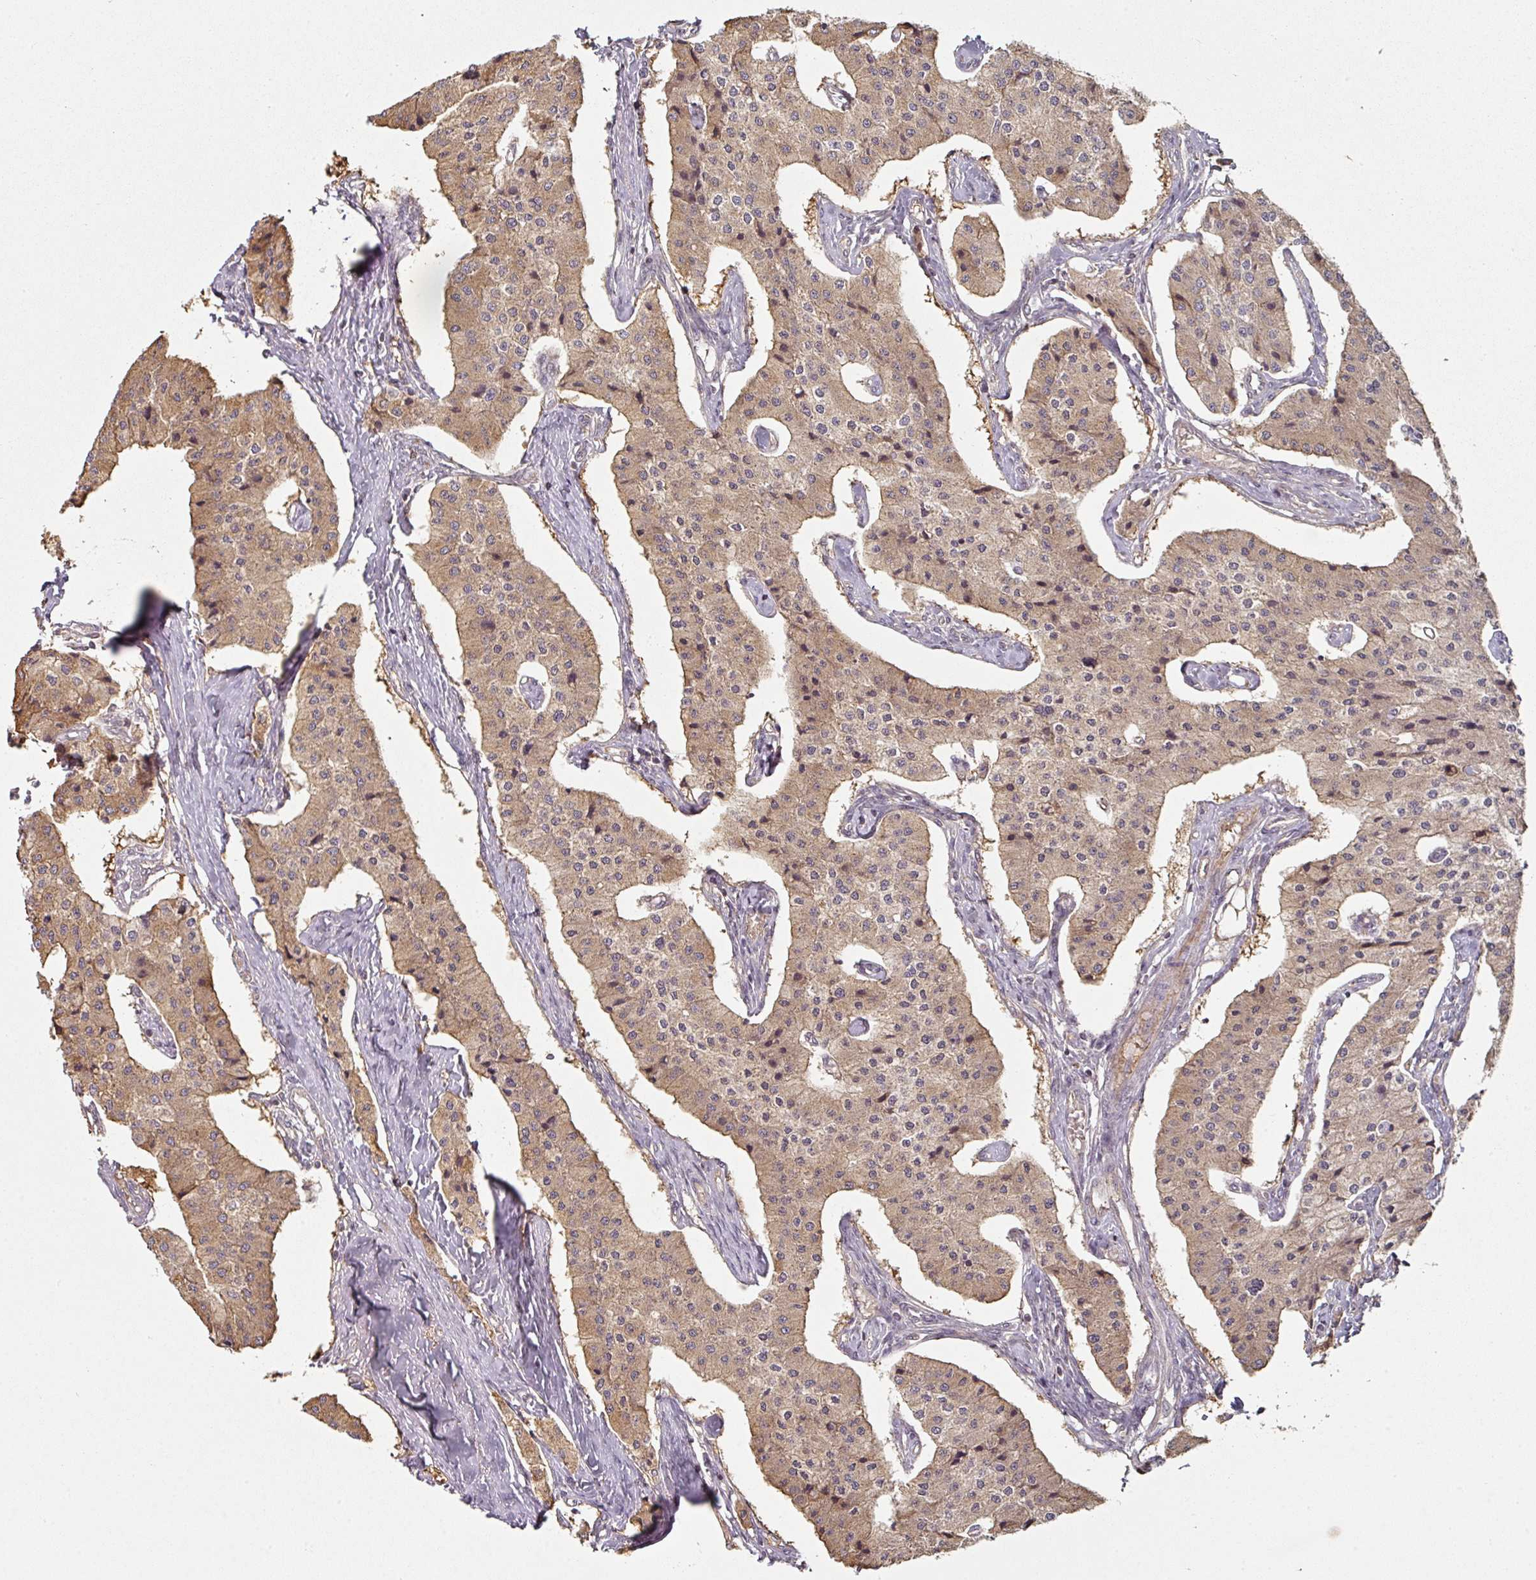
{"staining": {"intensity": "moderate", "quantity": ">75%", "location": "cytoplasmic/membranous"}, "tissue": "carcinoid", "cell_type": "Tumor cells", "image_type": "cancer", "snomed": [{"axis": "morphology", "description": "Carcinoid, malignant, NOS"}, {"axis": "topography", "description": "Colon"}], "caption": "The immunohistochemical stain shows moderate cytoplasmic/membranous expression in tumor cells of carcinoid tissue. The protein of interest is shown in brown color, while the nuclei are stained blue.", "gene": "MAP2K2", "patient": {"sex": "female", "age": 52}}